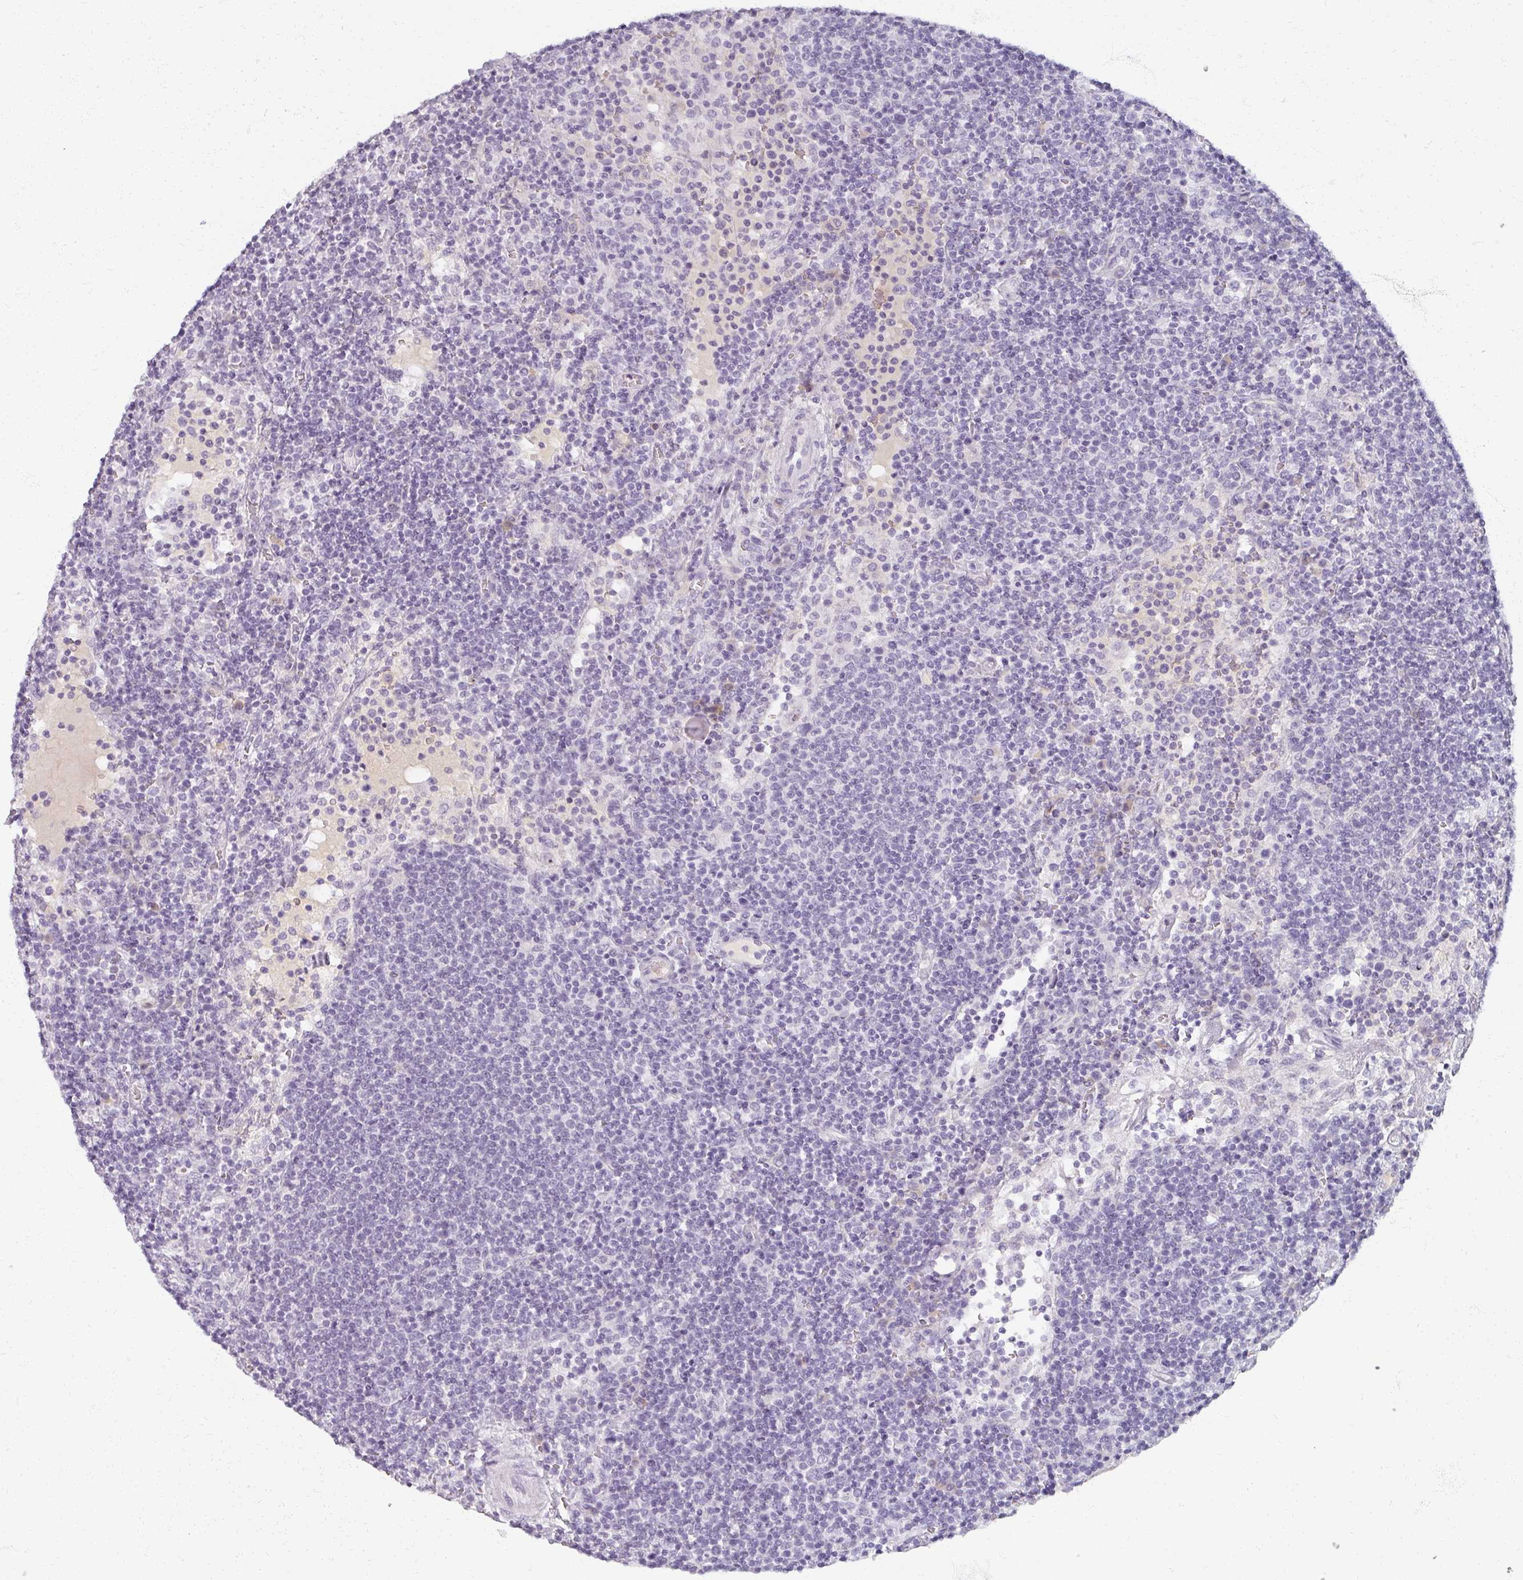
{"staining": {"intensity": "negative", "quantity": "none", "location": "none"}, "tissue": "lymphoma", "cell_type": "Tumor cells", "image_type": "cancer", "snomed": [{"axis": "morphology", "description": "Malignant lymphoma, non-Hodgkin's type, High grade"}, {"axis": "topography", "description": "Lymph node"}], "caption": "An immunohistochemistry histopathology image of lymphoma is shown. There is no staining in tumor cells of lymphoma.", "gene": "REG3G", "patient": {"sex": "male", "age": 61}}